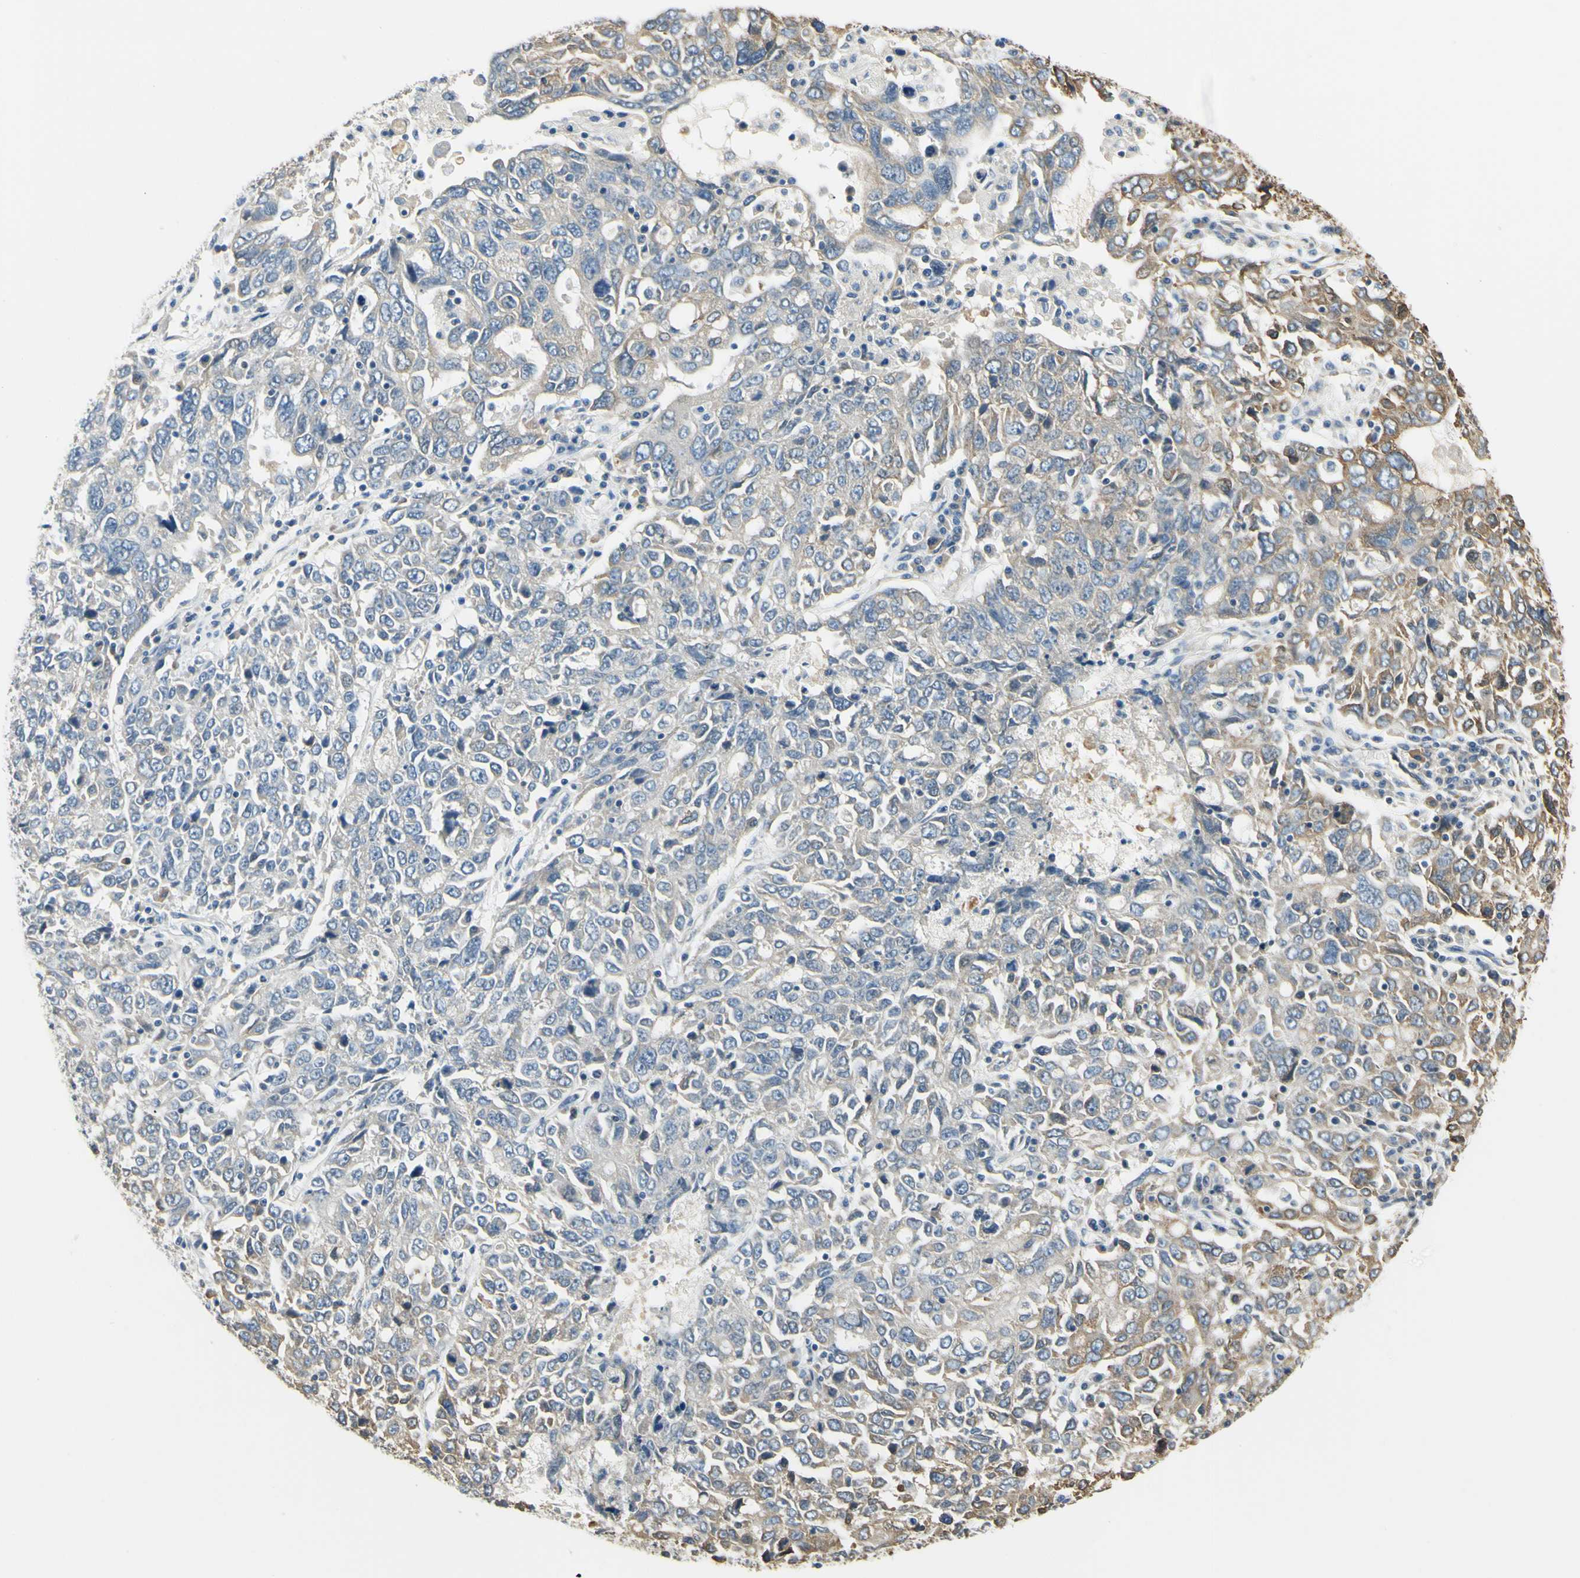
{"staining": {"intensity": "weak", "quantity": "<25%", "location": "cytoplasmic/membranous"}, "tissue": "ovarian cancer", "cell_type": "Tumor cells", "image_type": "cancer", "snomed": [{"axis": "morphology", "description": "Carcinoma, endometroid"}, {"axis": "topography", "description": "Ovary"}], "caption": "This histopathology image is of ovarian cancer (endometroid carcinoma) stained with immunohistochemistry (IHC) to label a protein in brown with the nuclei are counter-stained blue. There is no staining in tumor cells. (DAB (3,3'-diaminobenzidine) IHC visualized using brightfield microscopy, high magnification).", "gene": "IGDCC4", "patient": {"sex": "female", "age": 62}}